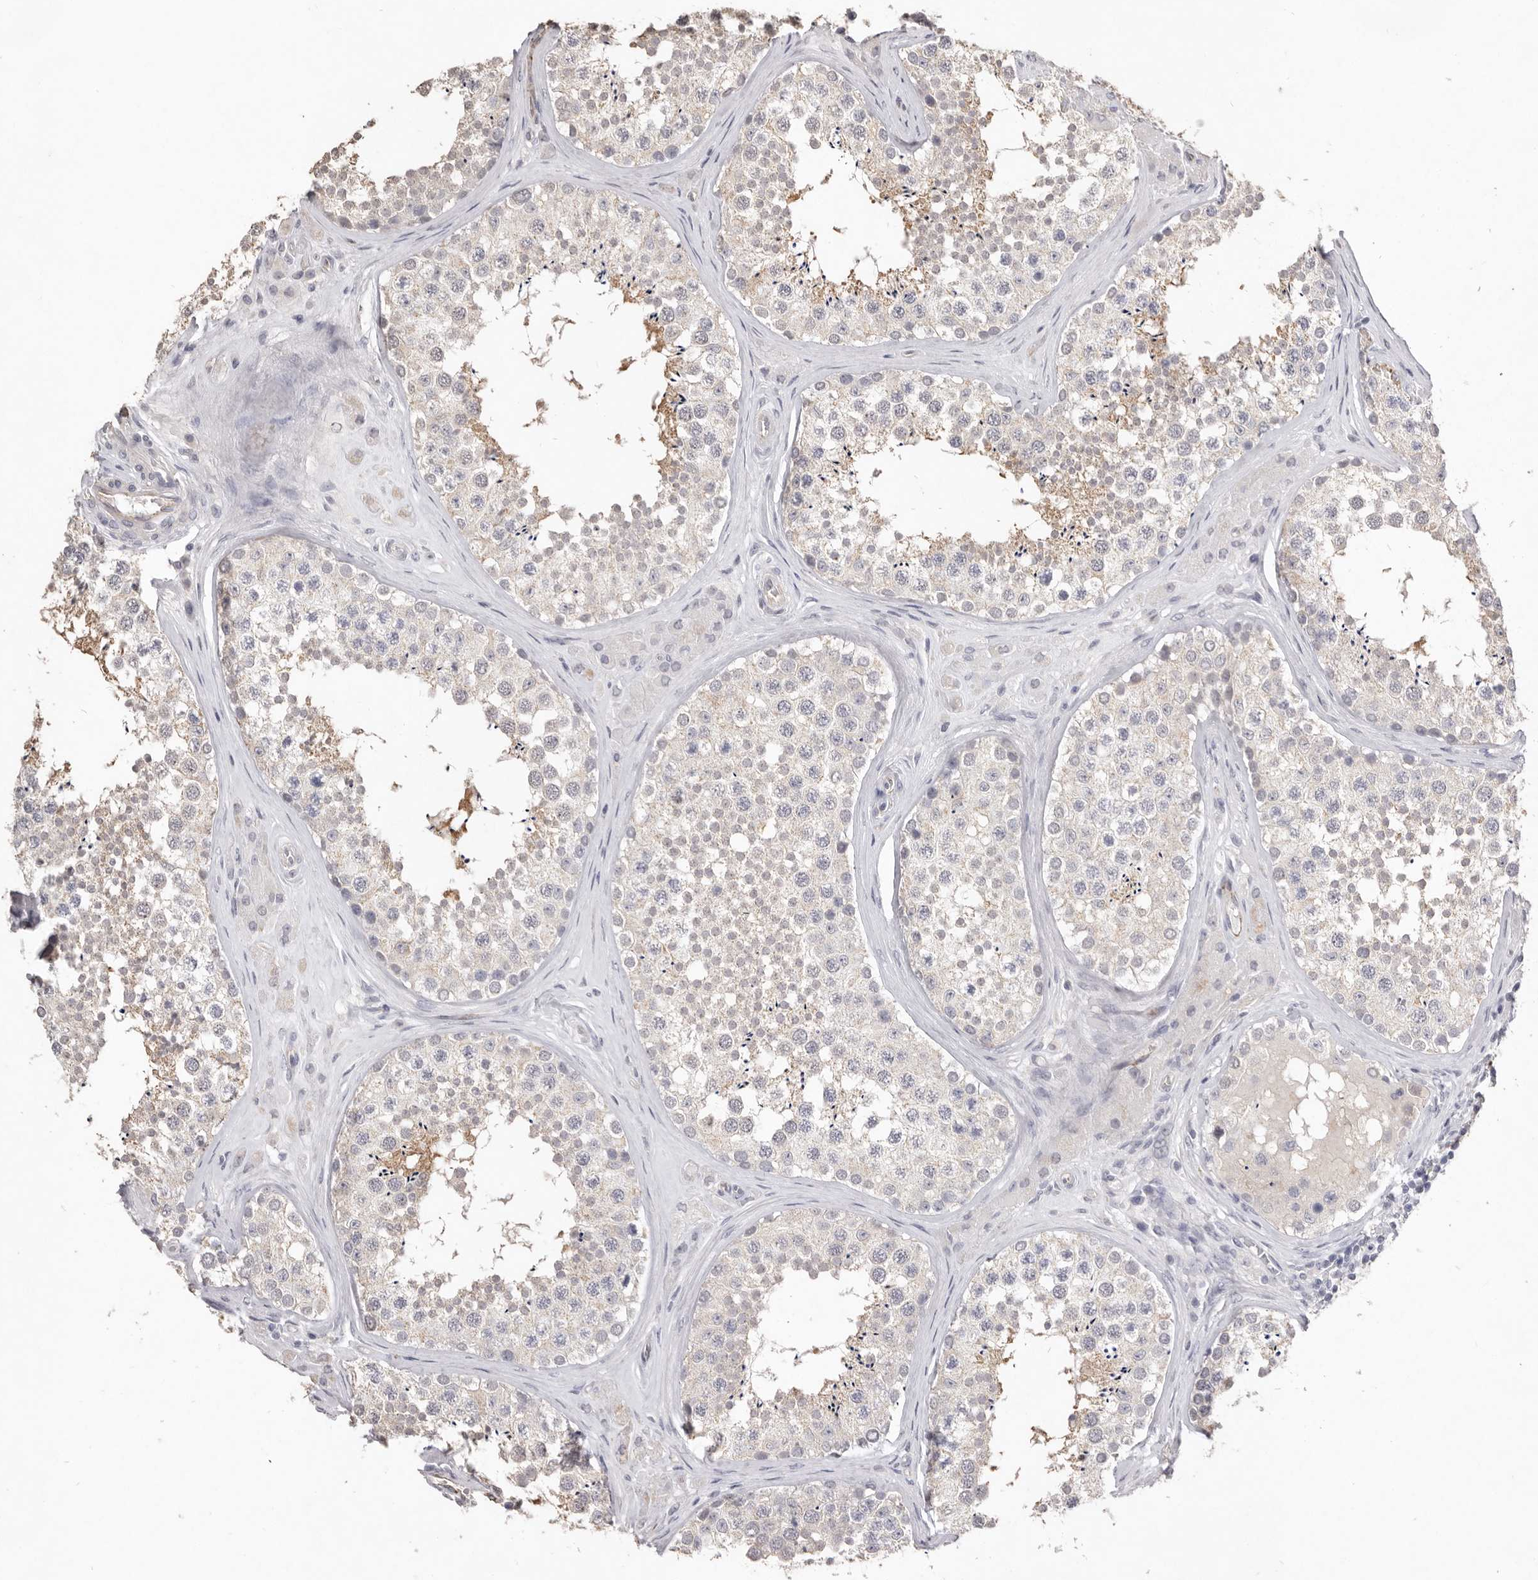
{"staining": {"intensity": "weak", "quantity": "<25%", "location": "cytoplasmic/membranous"}, "tissue": "testis", "cell_type": "Cells in seminiferous ducts", "image_type": "normal", "snomed": [{"axis": "morphology", "description": "Normal tissue, NOS"}, {"axis": "topography", "description": "Testis"}], "caption": "Immunohistochemical staining of unremarkable human testis exhibits no significant staining in cells in seminiferous ducts.", "gene": "ZYG11B", "patient": {"sex": "male", "age": 46}}